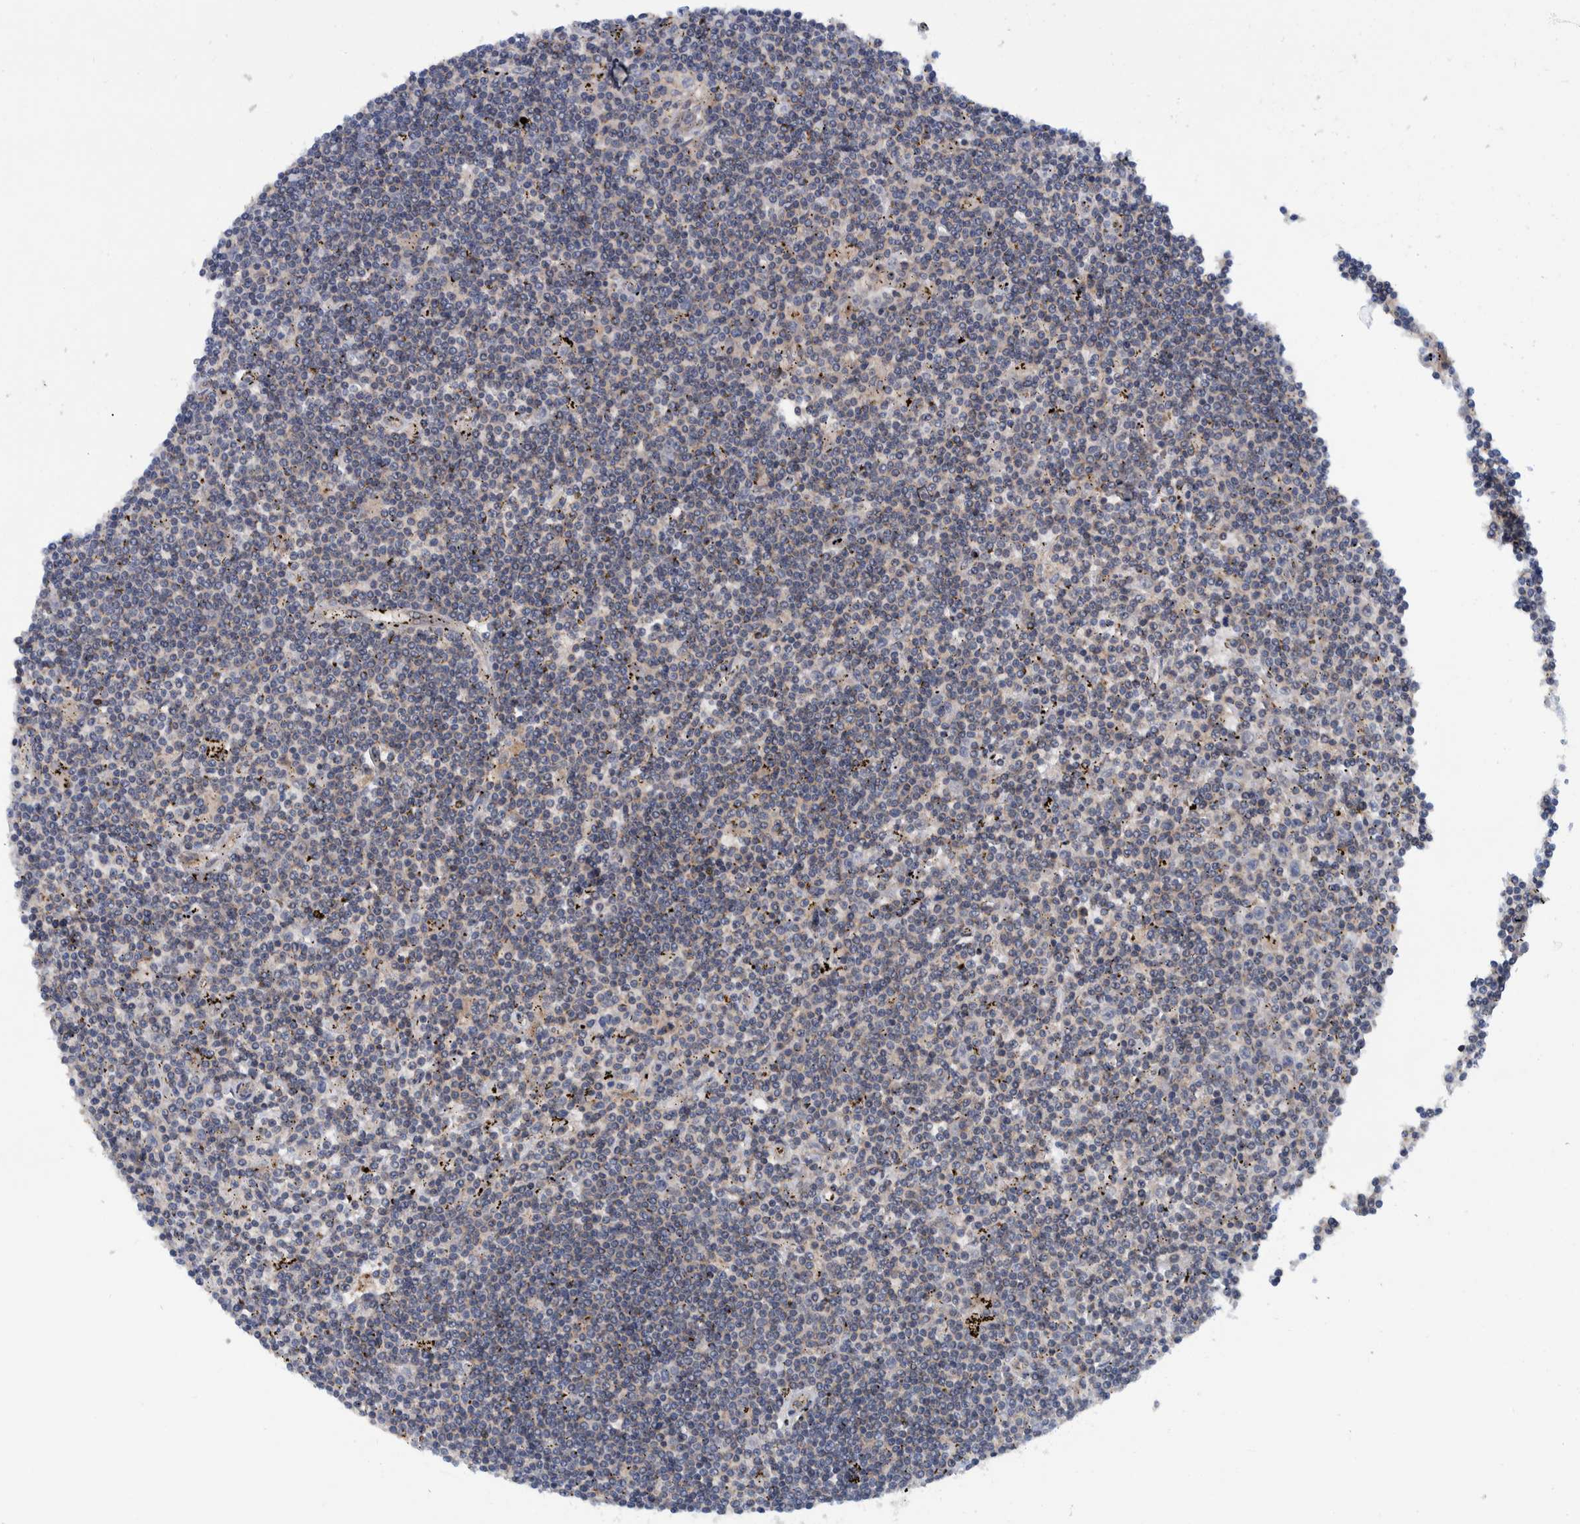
{"staining": {"intensity": "negative", "quantity": "none", "location": "none"}, "tissue": "lymphoma", "cell_type": "Tumor cells", "image_type": "cancer", "snomed": [{"axis": "morphology", "description": "Malignant lymphoma, non-Hodgkin's type, Low grade"}, {"axis": "topography", "description": "Spleen"}], "caption": "This is an immunohistochemistry (IHC) micrograph of human lymphoma. There is no expression in tumor cells.", "gene": "ITIH3", "patient": {"sex": "male", "age": 76}}